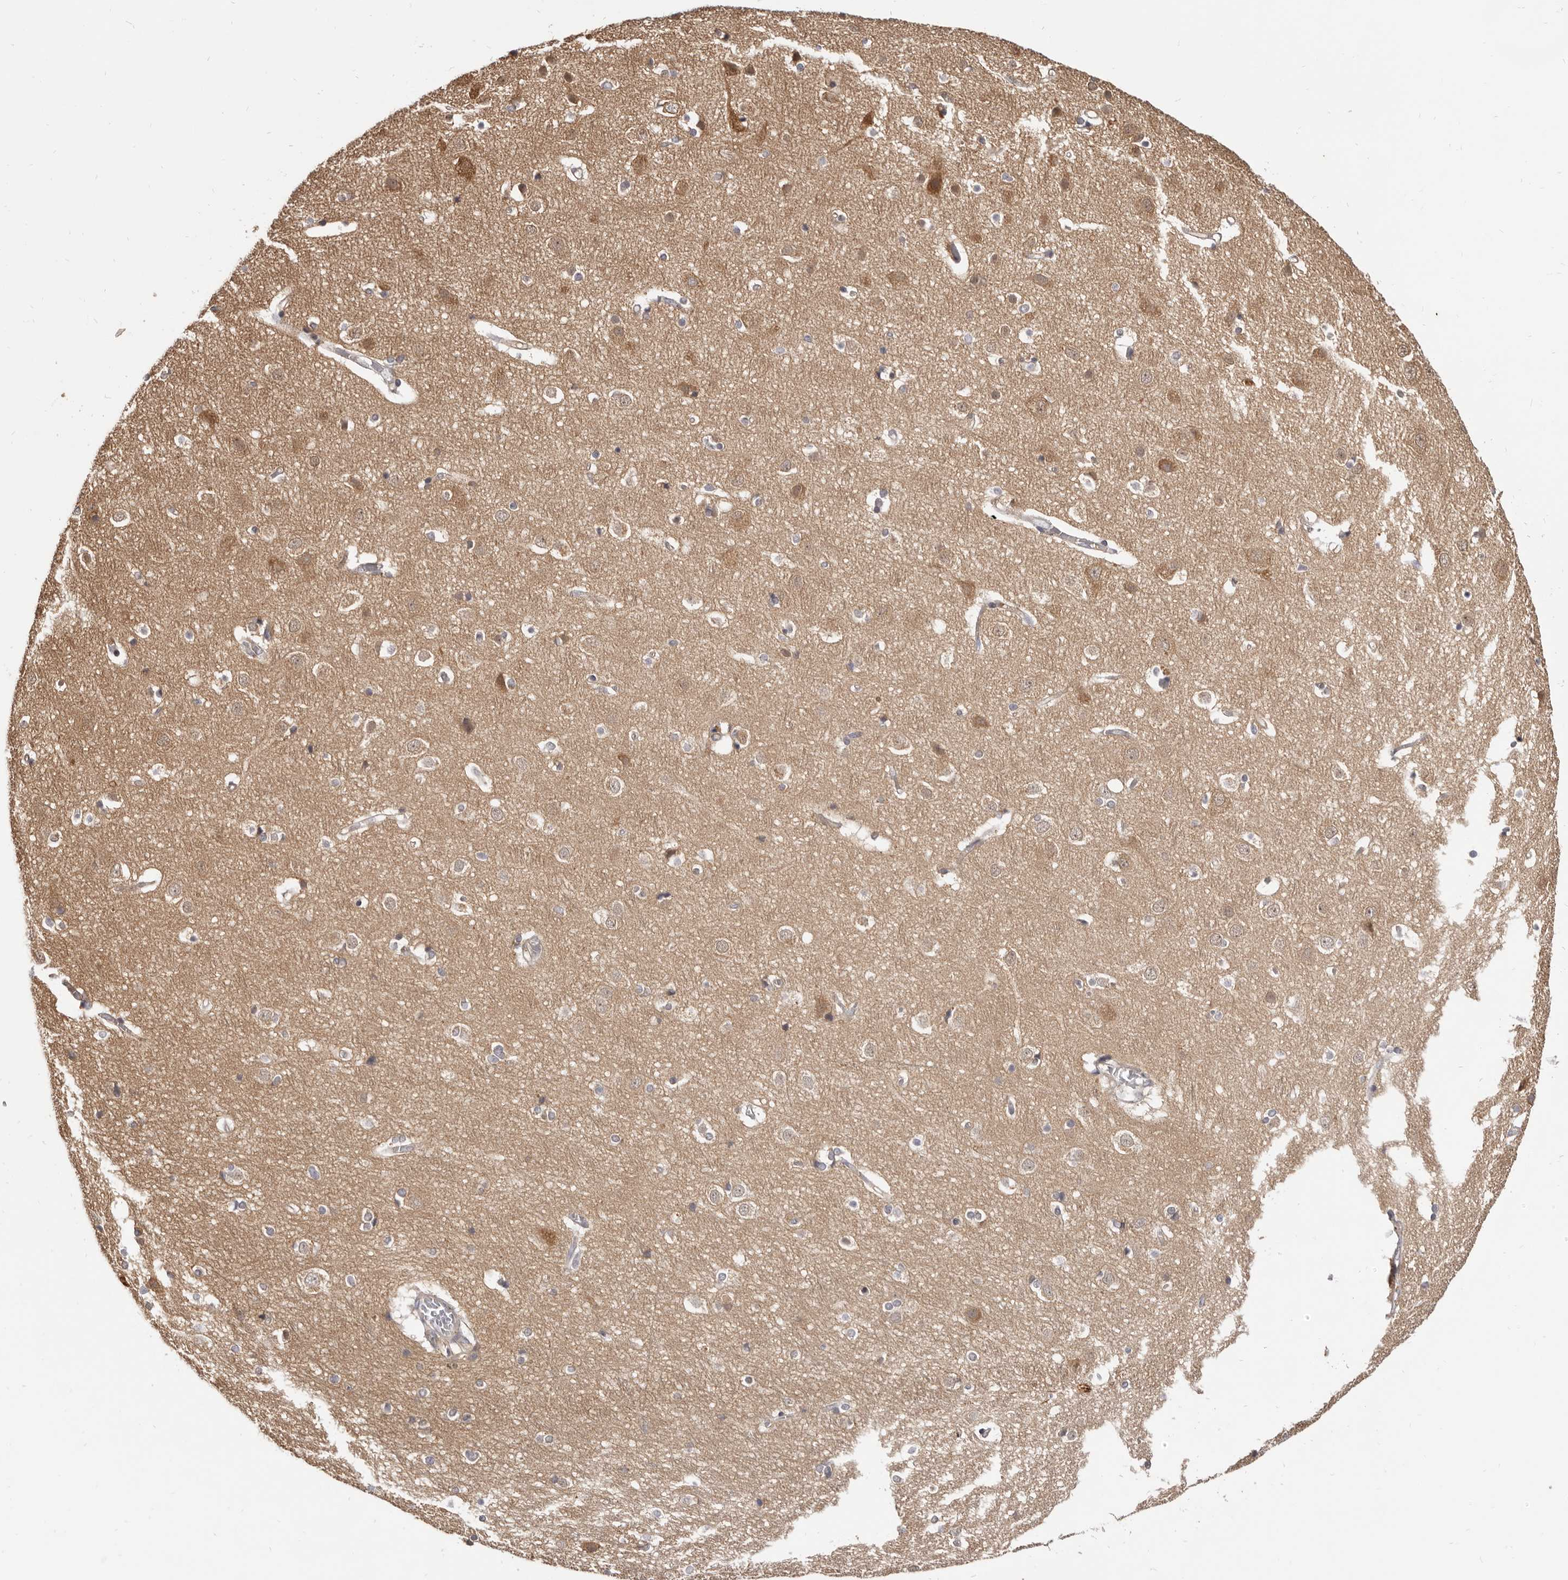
{"staining": {"intensity": "negative", "quantity": "none", "location": "none"}, "tissue": "cerebral cortex", "cell_type": "Endothelial cells", "image_type": "normal", "snomed": [{"axis": "morphology", "description": "Normal tissue, NOS"}, {"axis": "topography", "description": "Cerebral cortex"}], "caption": "Unremarkable cerebral cortex was stained to show a protein in brown. There is no significant staining in endothelial cells.", "gene": "ADAMTS20", "patient": {"sex": "male", "age": 54}}